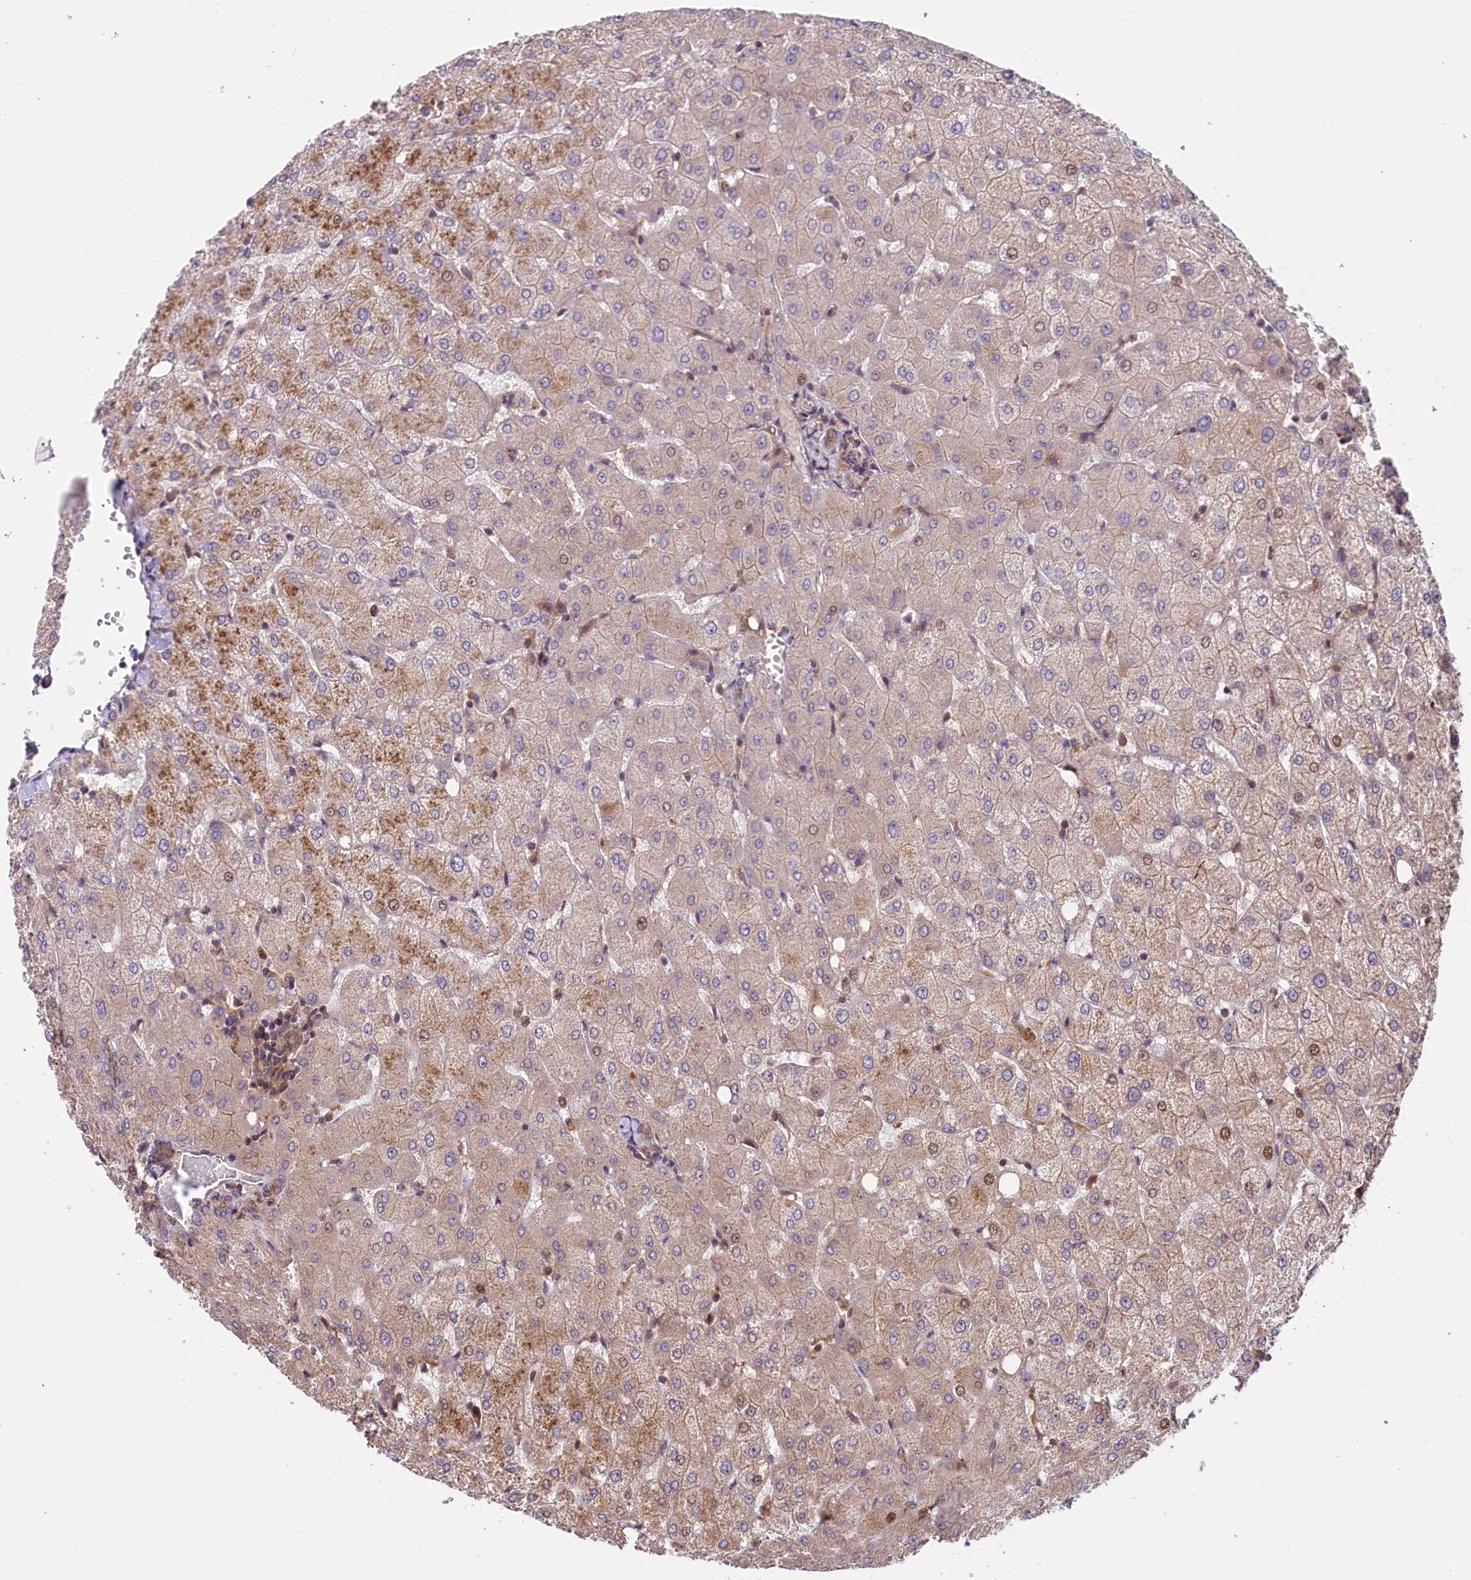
{"staining": {"intensity": "negative", "quantity": "none", "location": "none"}, "tissue": "liver", "cell_type": "Cholangiocytes", "image_type": "normal", "snomed": [{"axis": "morphology", "description": "Normal tissue, NOS"}, {"axis": "topography", "description": "Liver"}], "caption": "An immunohistochemistry image of unremarkable liver is shown. There is no staining in cholangiocytes of liver.", "gene": "RIC8A", "patient": {"sex": "female", "age": 54}}